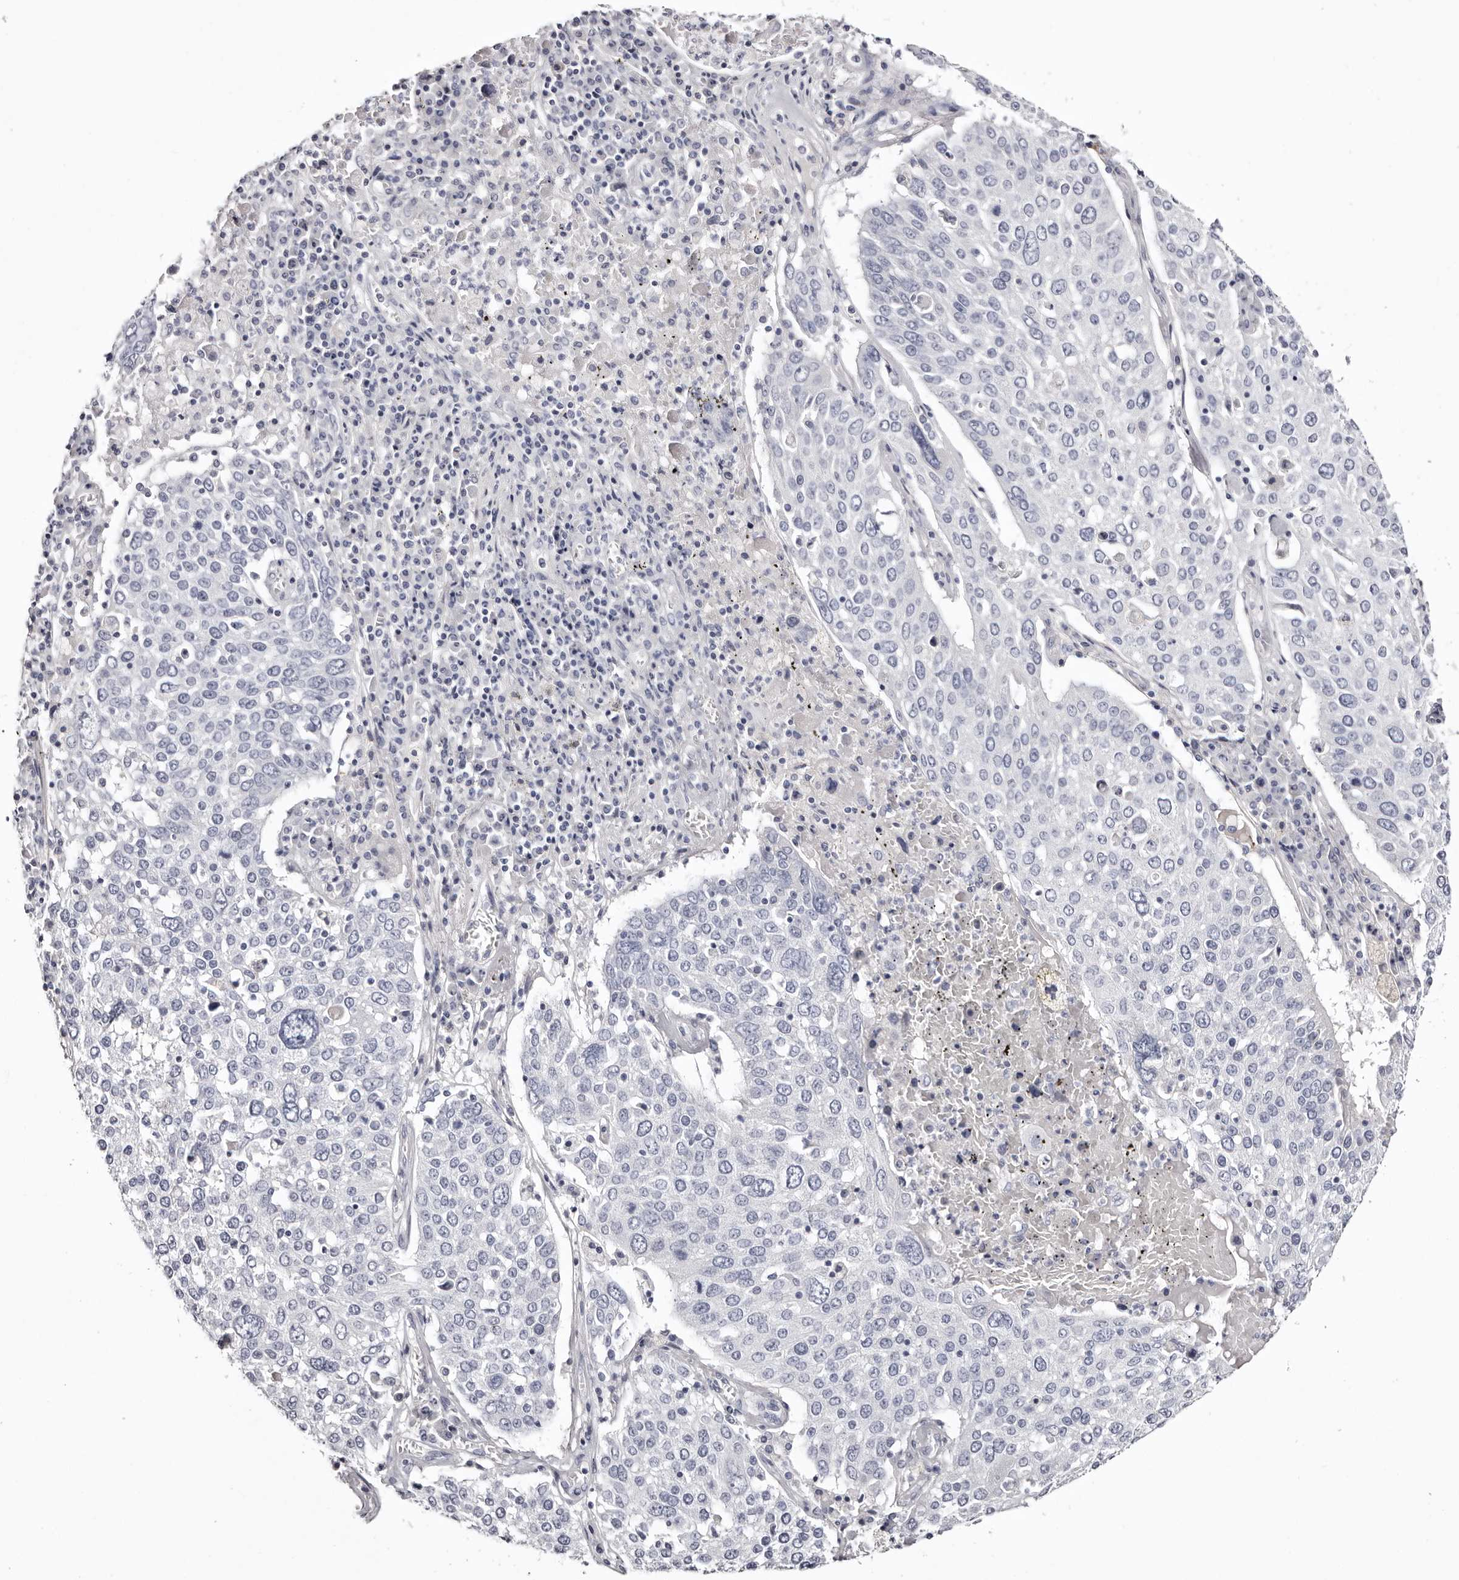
{"staining": {"intensity": "negative", "quantity": "none", "location": "none"}, "tissue": "lung cancer", "cell_type": "Tumor cells", "image_type": "cancer", "snomed": [{"axis": "morphology", "description": "Squamous cell carcinoma, NOS"}, {"axis": "topography", "description": "Lung"}], "caption": "Protein analysis of lung cancer (squamous cell carcinoma) displays no significant staining in tumor cells. (Immunohistochemistry (ihc), brightfield microscopy, high magnification).", "gene": "CA6", "patient": {"sex": "male", "age": 65}}